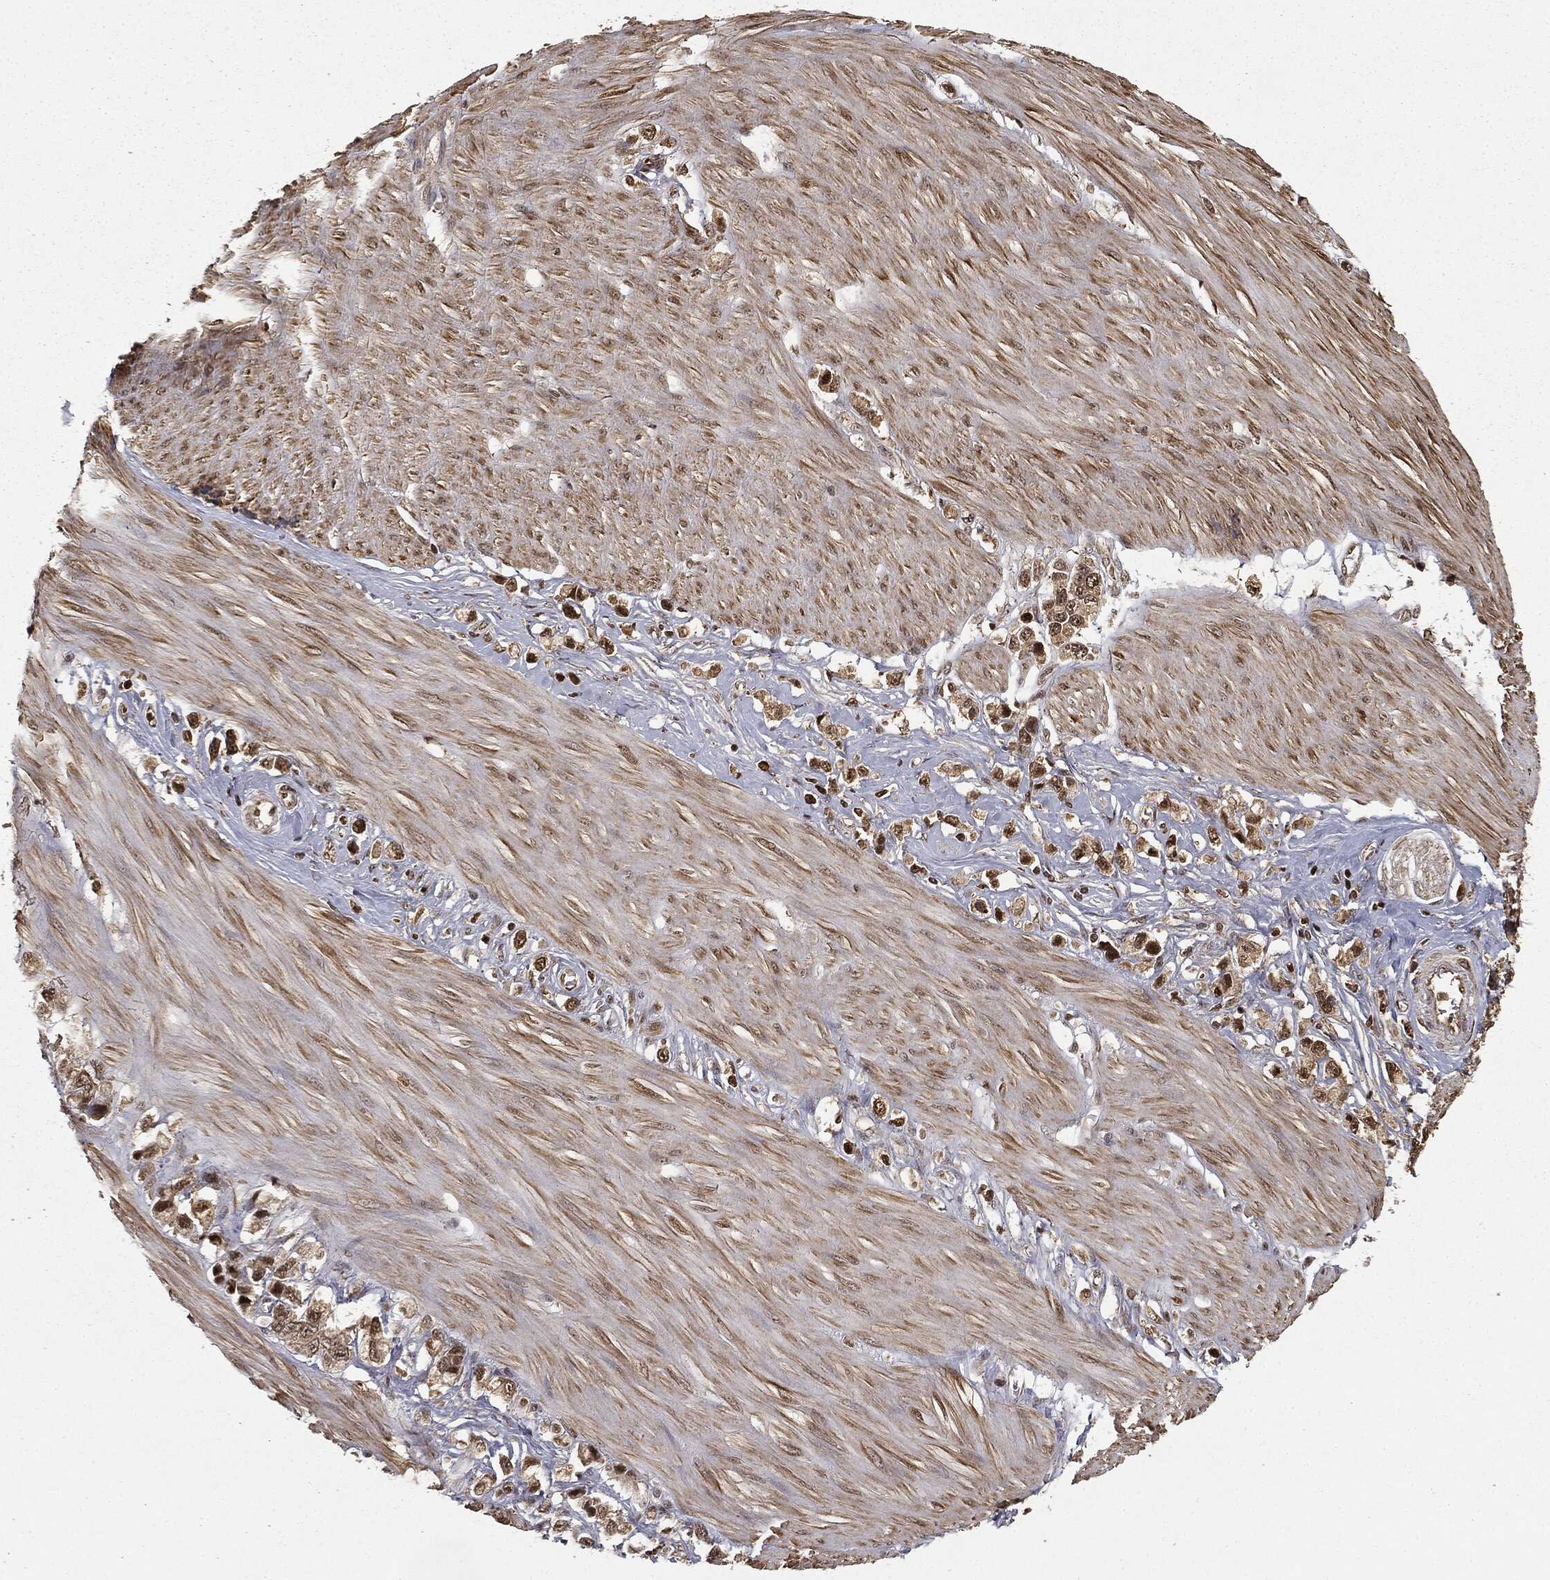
{"staining": {"intensity": "strong", "quantity": ">75%", "location": "cytoplasmic/membranous,nuclear"}, "tissue": "stomach cancer", "cell_type": "Tumor cells", "image_type": "cancer", "snomed": [{"axis": "morphology", "description": "Normal tissue, NOS"}, {"axis": "morphology", "description": "Adenocarcinoma, NOS"}, {"axis": "morphology", "description": "Adenocarcinoma, High grade"}, {"axis": "topography", "description": "Stomach, upper"}, {"axis": "topography", "description": "Stomach"}], "caption": "Human adenocarcinoma (stomach) stained with a brown dye shows strong cytoplasmic/membranous and nuclear positive expression in about >75% of tumor cells.", "gene": "ZNHIT6", "patient": {"sex": "female", "age": 65}}